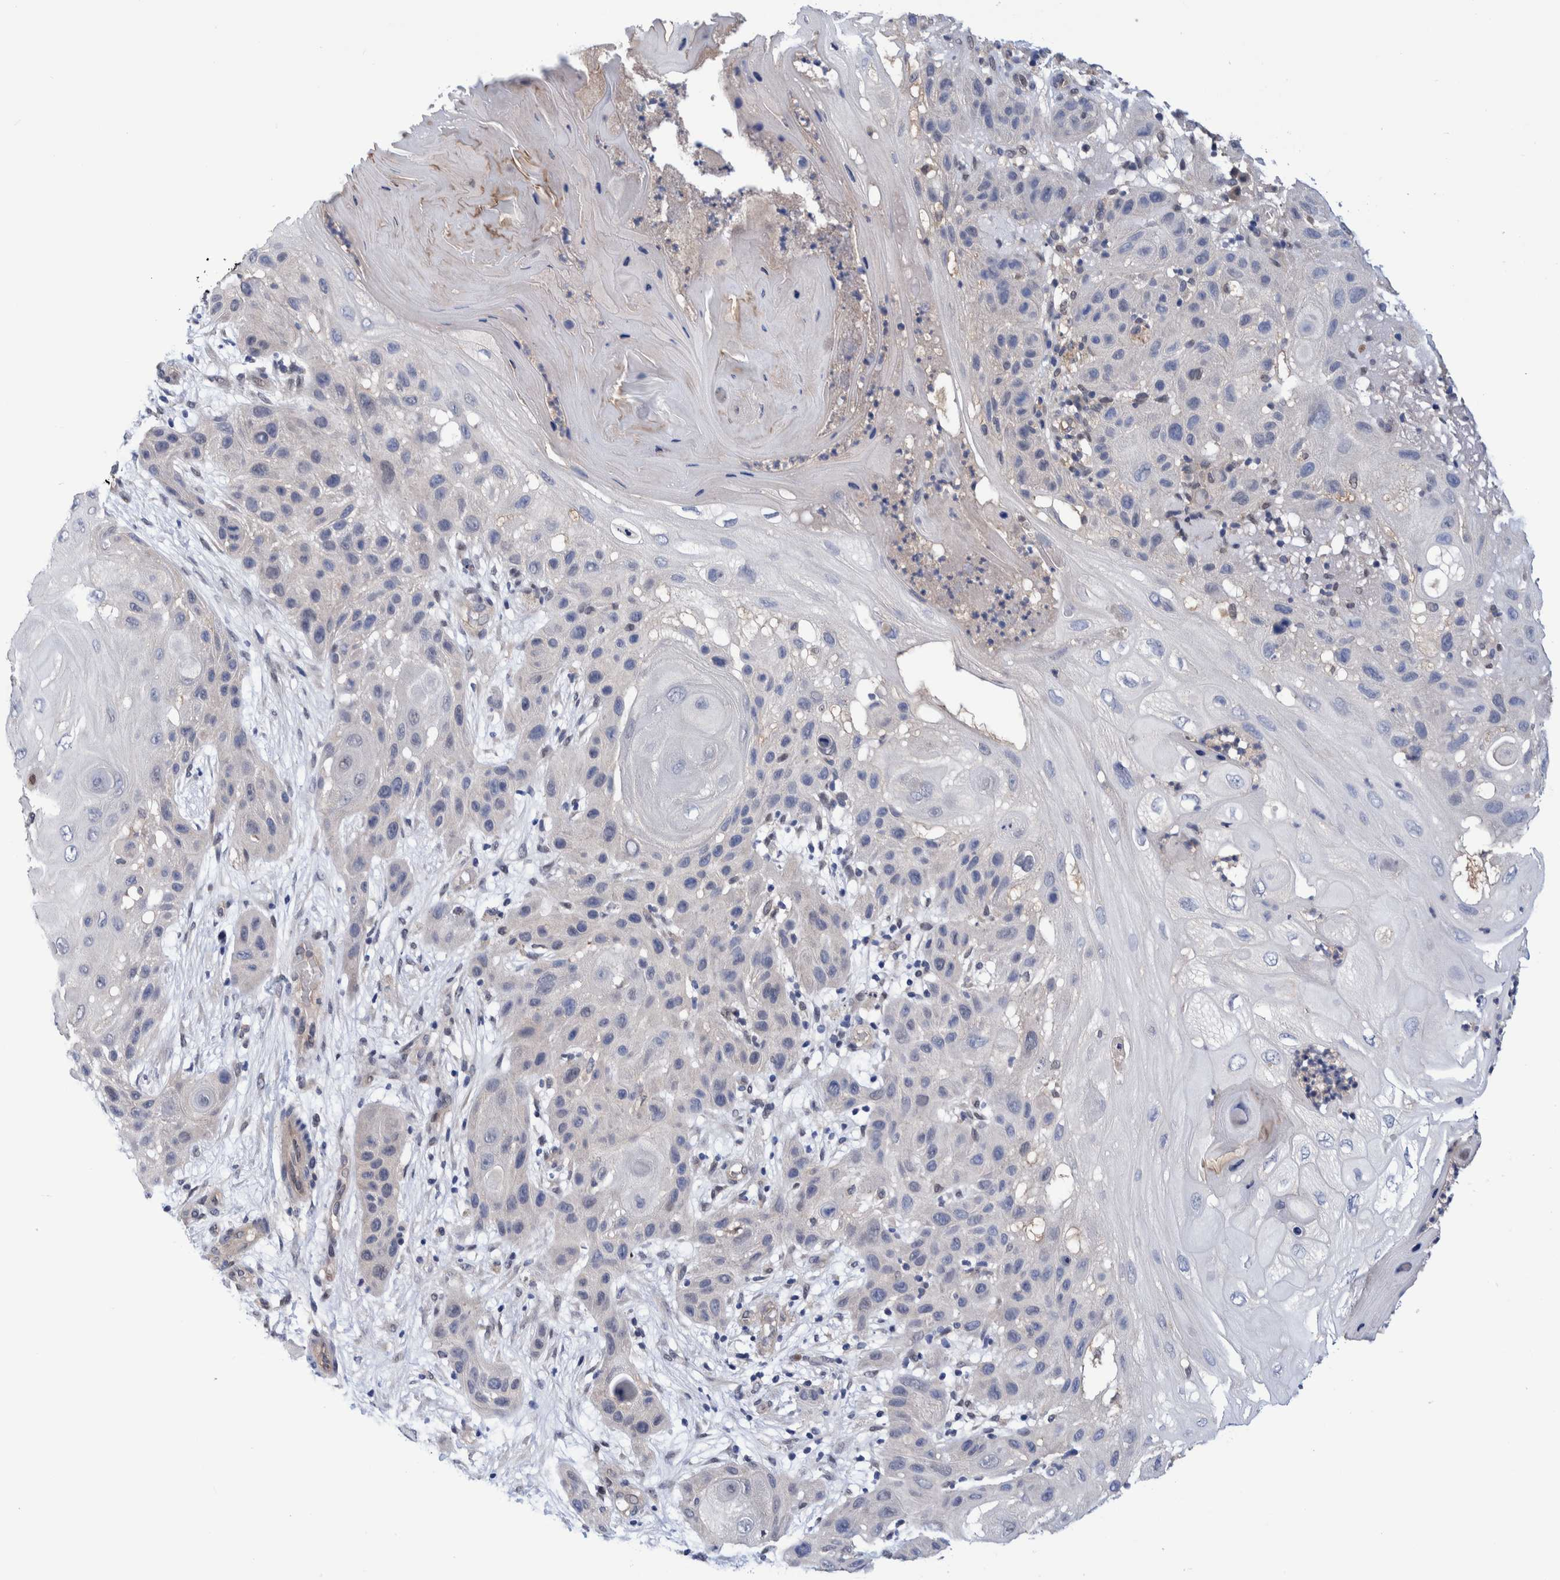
{"staining": {"intensity": "negative", "quantity": "none", "location": "none"}, "tissue": "skin cancer", "cell_type": "Tumor cells", "image_type": "cancer", "snomed": [{"axis": "morphology", "description": "Squamous cell carcinoma, NOS"}, {"axis": "topography", "description": "Skin"}], "caption": "A micrograph of skin cancer (squamous cell carcinoma) stained for a protein shows no brown staining in tumor cells.", "gene": "PFAS", "patient": {"sex": "female", "age": 96}}